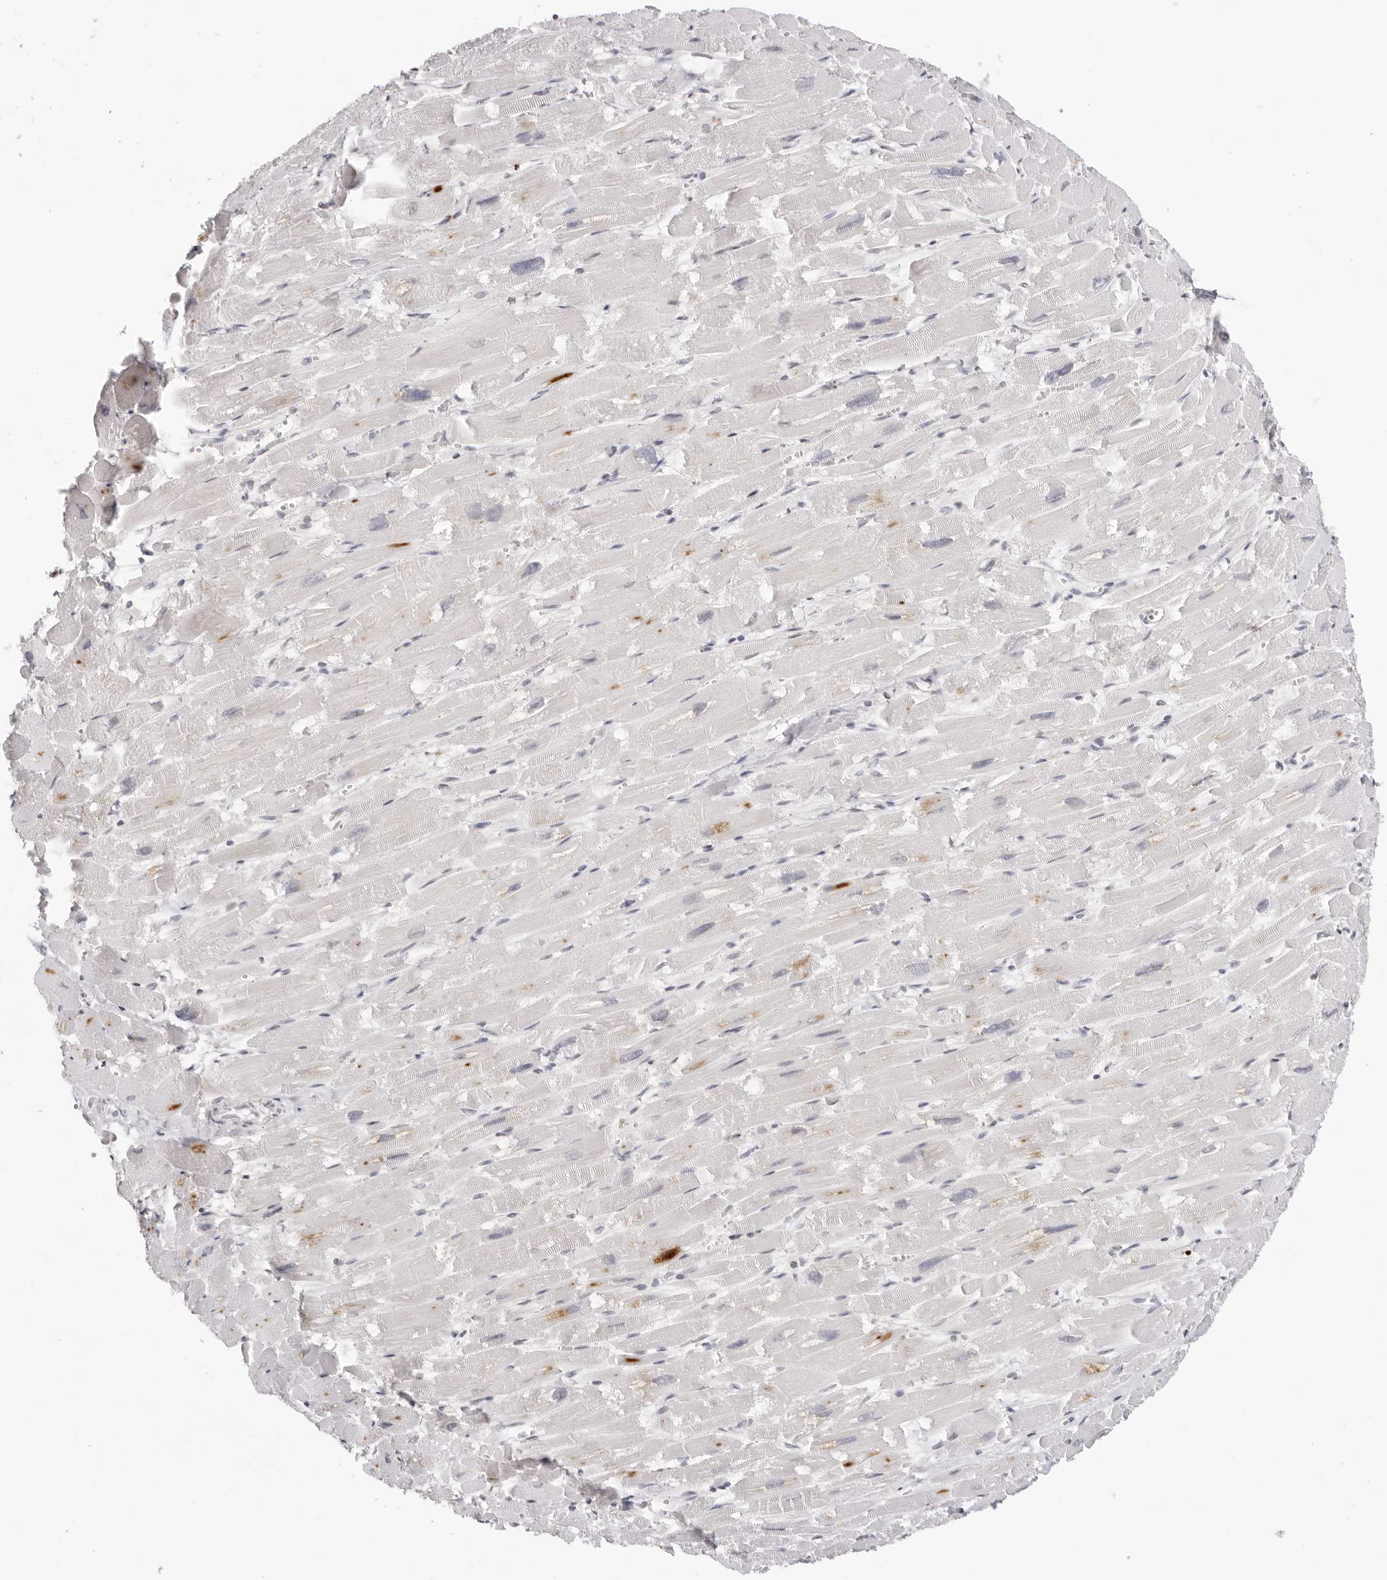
{"staining": {"intensity": "negative", "quantity": "none", "location": "none"}, "tissue": "heart muscle", "cell_type": "Cardiomyocytes", "image_type": "normal", "snomed": [{"axis": "morphology", "description": "Normal tissue, NOS"}, {"axis": "topography", "description": "Heart"}], "caption": "The micrograph displays no staining of cardiomyocytes in benign heart muscle.", "gene": "NTPCR", "patient": {"sex": "male", "age": 54}}